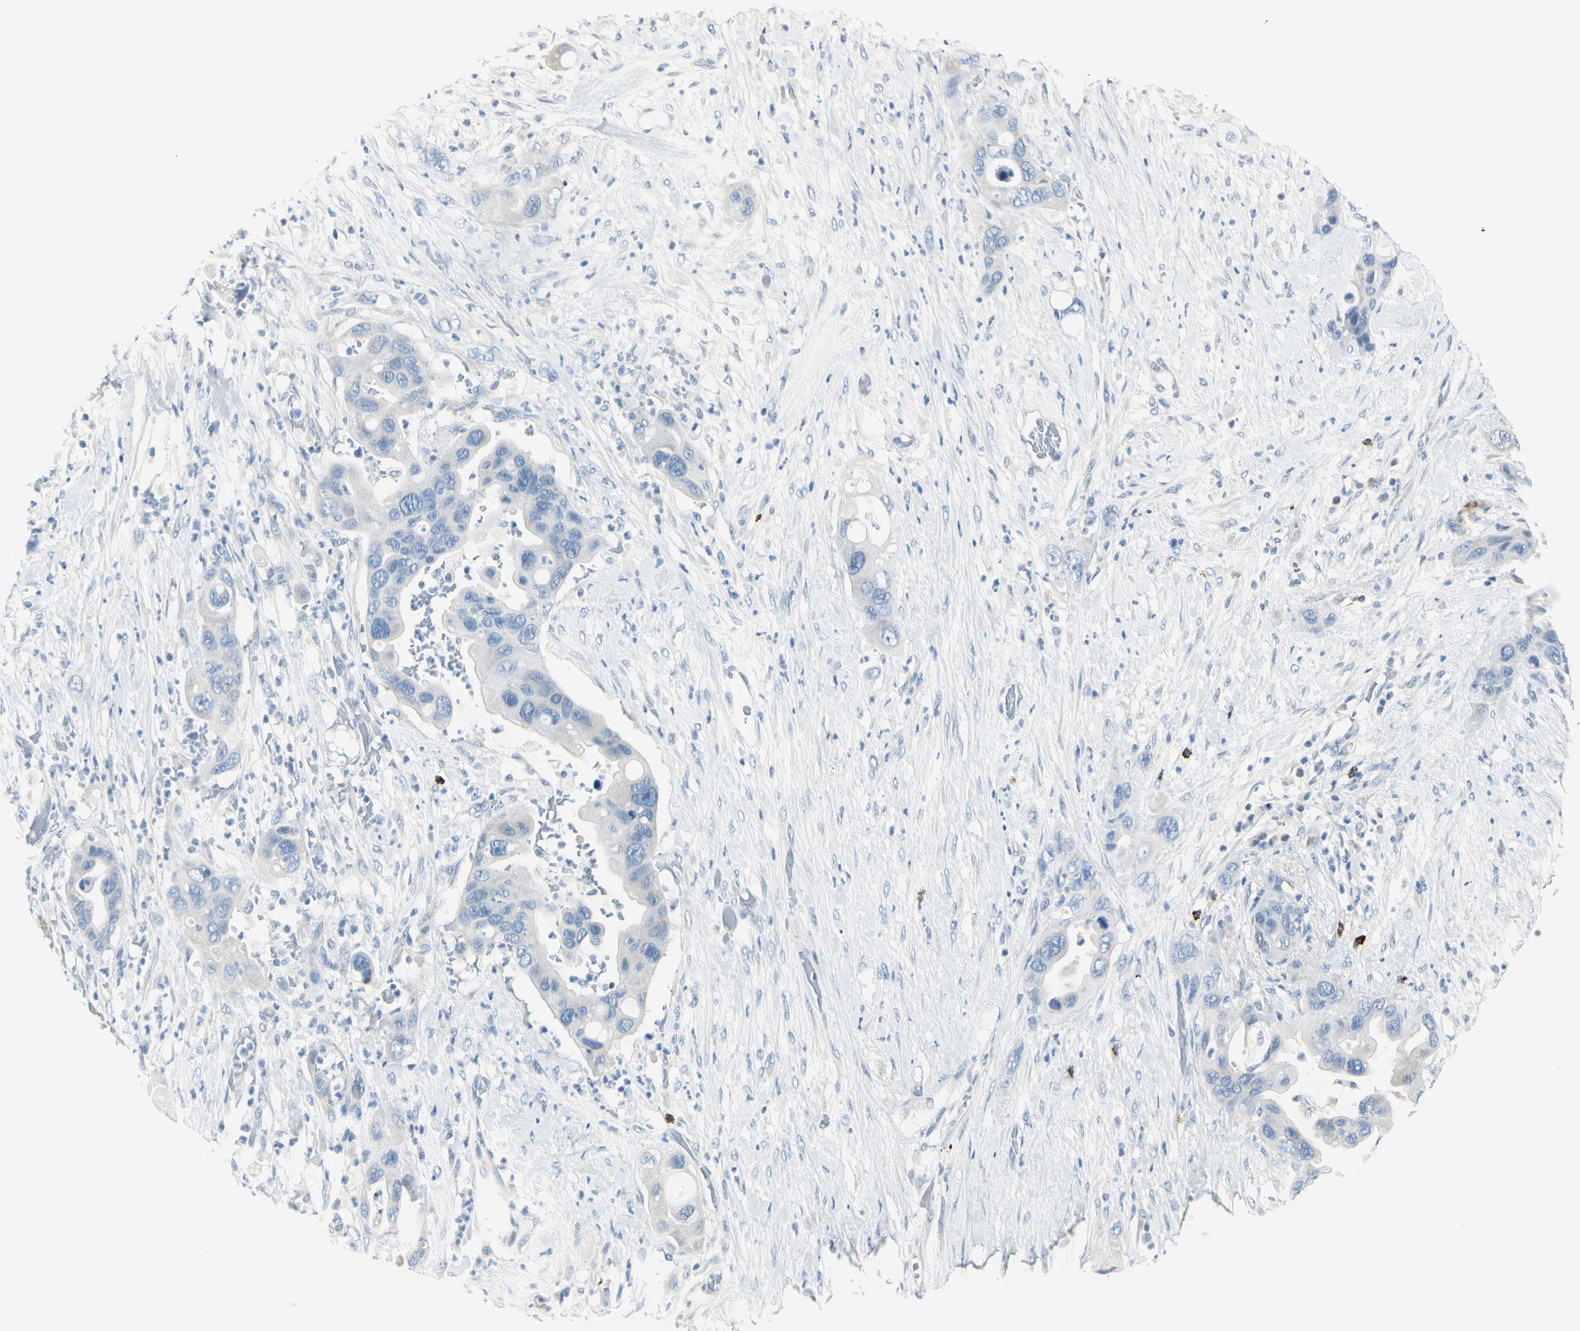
{"staining": {"intensity": "negative", "quantity": "none", "location": "none"}, "tissue": "pancreatic cancer", "cell_type": "Tumor cells", "image_type": "cancer", "snomed": [{"axis": "morphology", "description": "Adenocarcinoma, NOS"}, {"axis": "topography", "description": "Pancreas"}], "caption": "The photomicrograph exhibits no staining of tumor cells in pancreatic adenocarcinoma. (DAB (3,3'-diaminobenzidine) immunohistochemistry (IHC) with hematoxylin counter stain).", "gene": "DLG4", "patient": {"sex": "female", "age": 71}}